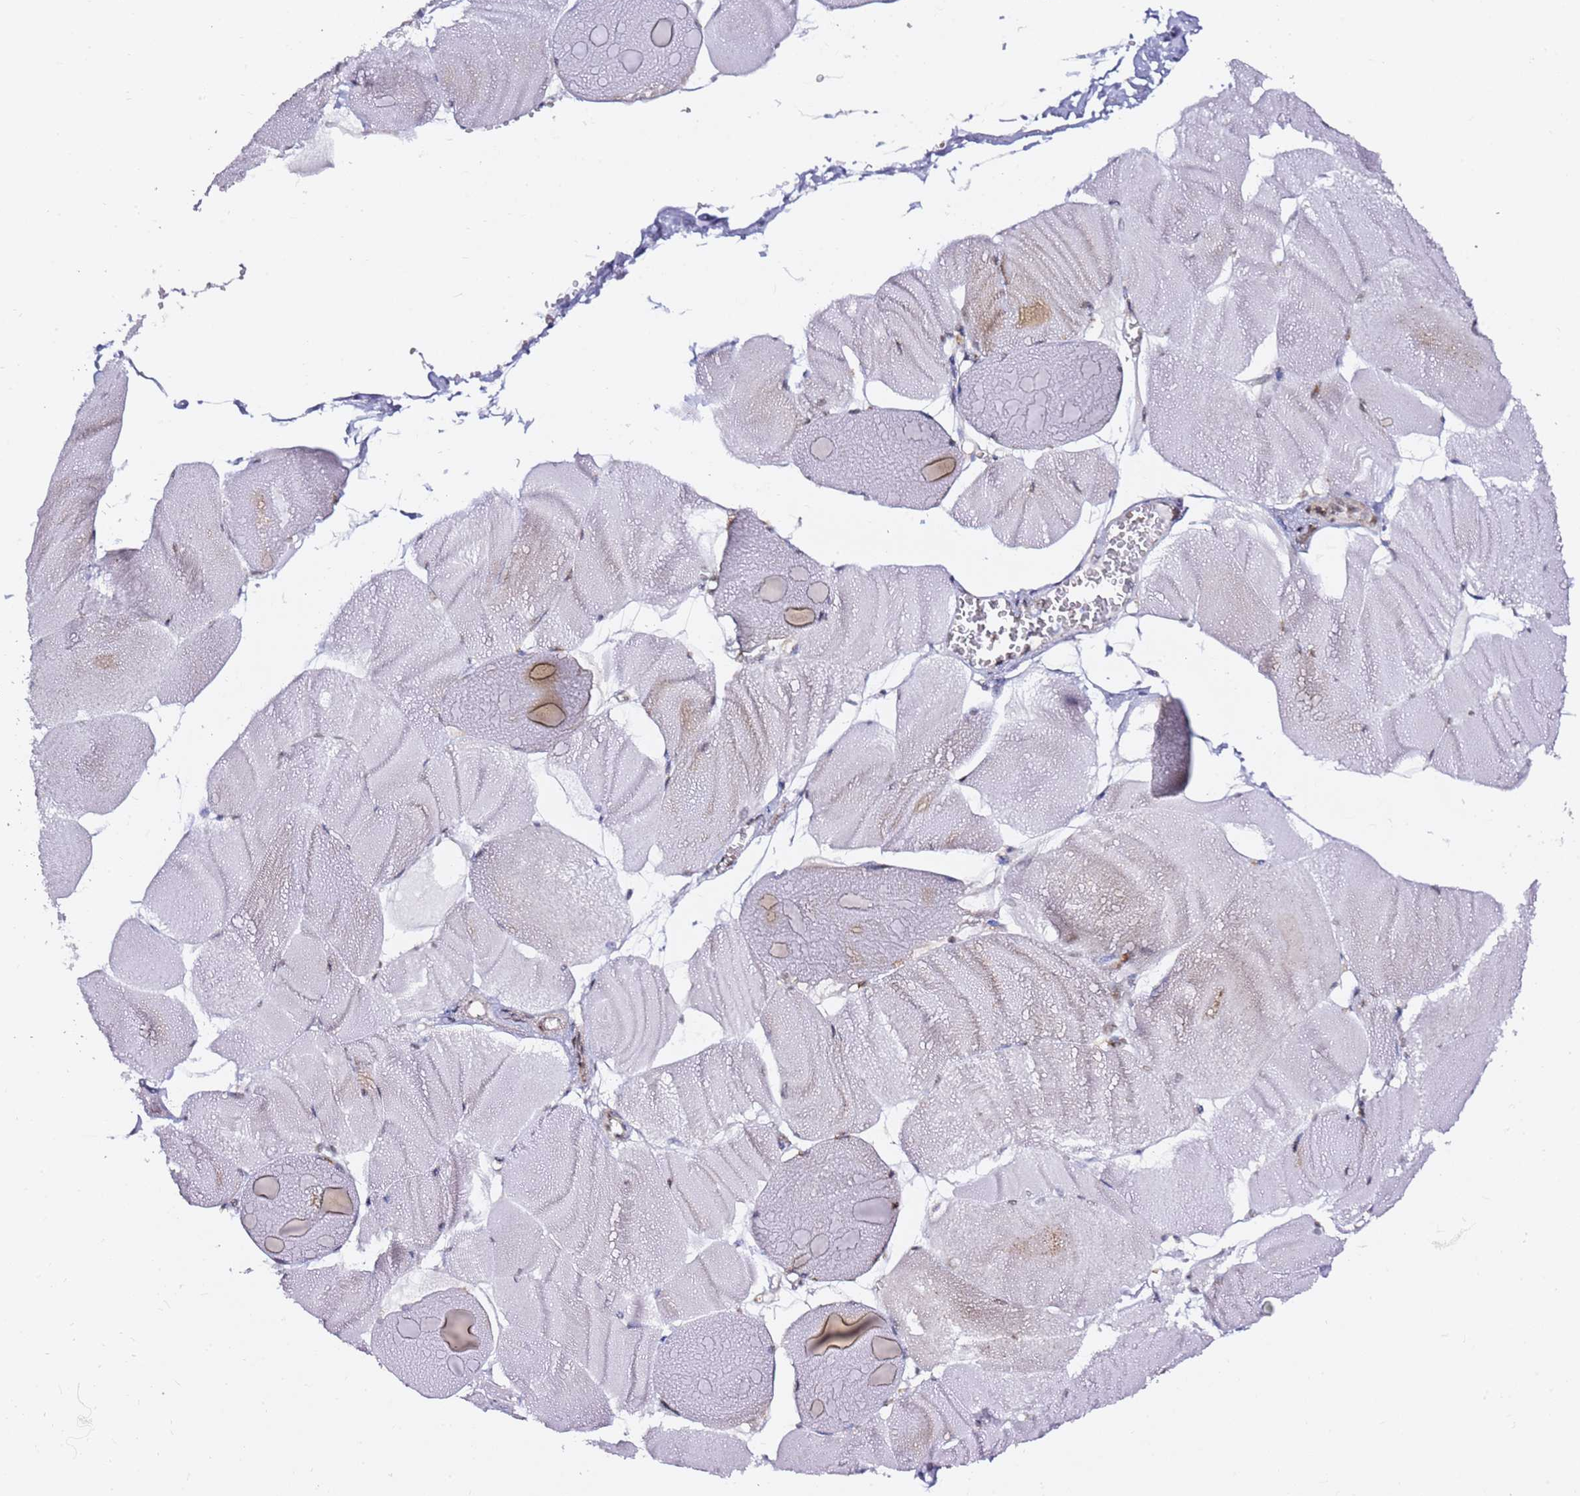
{"staining": {"intensity": "weak", "quantity": "<25%", "location": "cytoplasmic/membranous"}, "tissue": "skeletal muscle", "cell_type": "Myocytes", "image_type": "normal", "snomed": [{"axis": "morphology", "description": "Normal tissue, NOS"}, {"axis": "morphology", "description": "Basal cell carcinoma"}, {"axis": "topography", "description": "Skeletal muscle"}], "caption": "DAB (3,3'-diaminobenzidine) immunohistochemical staining of benign skeletal muscle reveals no significant positivity in myocytes.", "gene": "GBP2", "patient": {"sex": "female", "age": 64}}